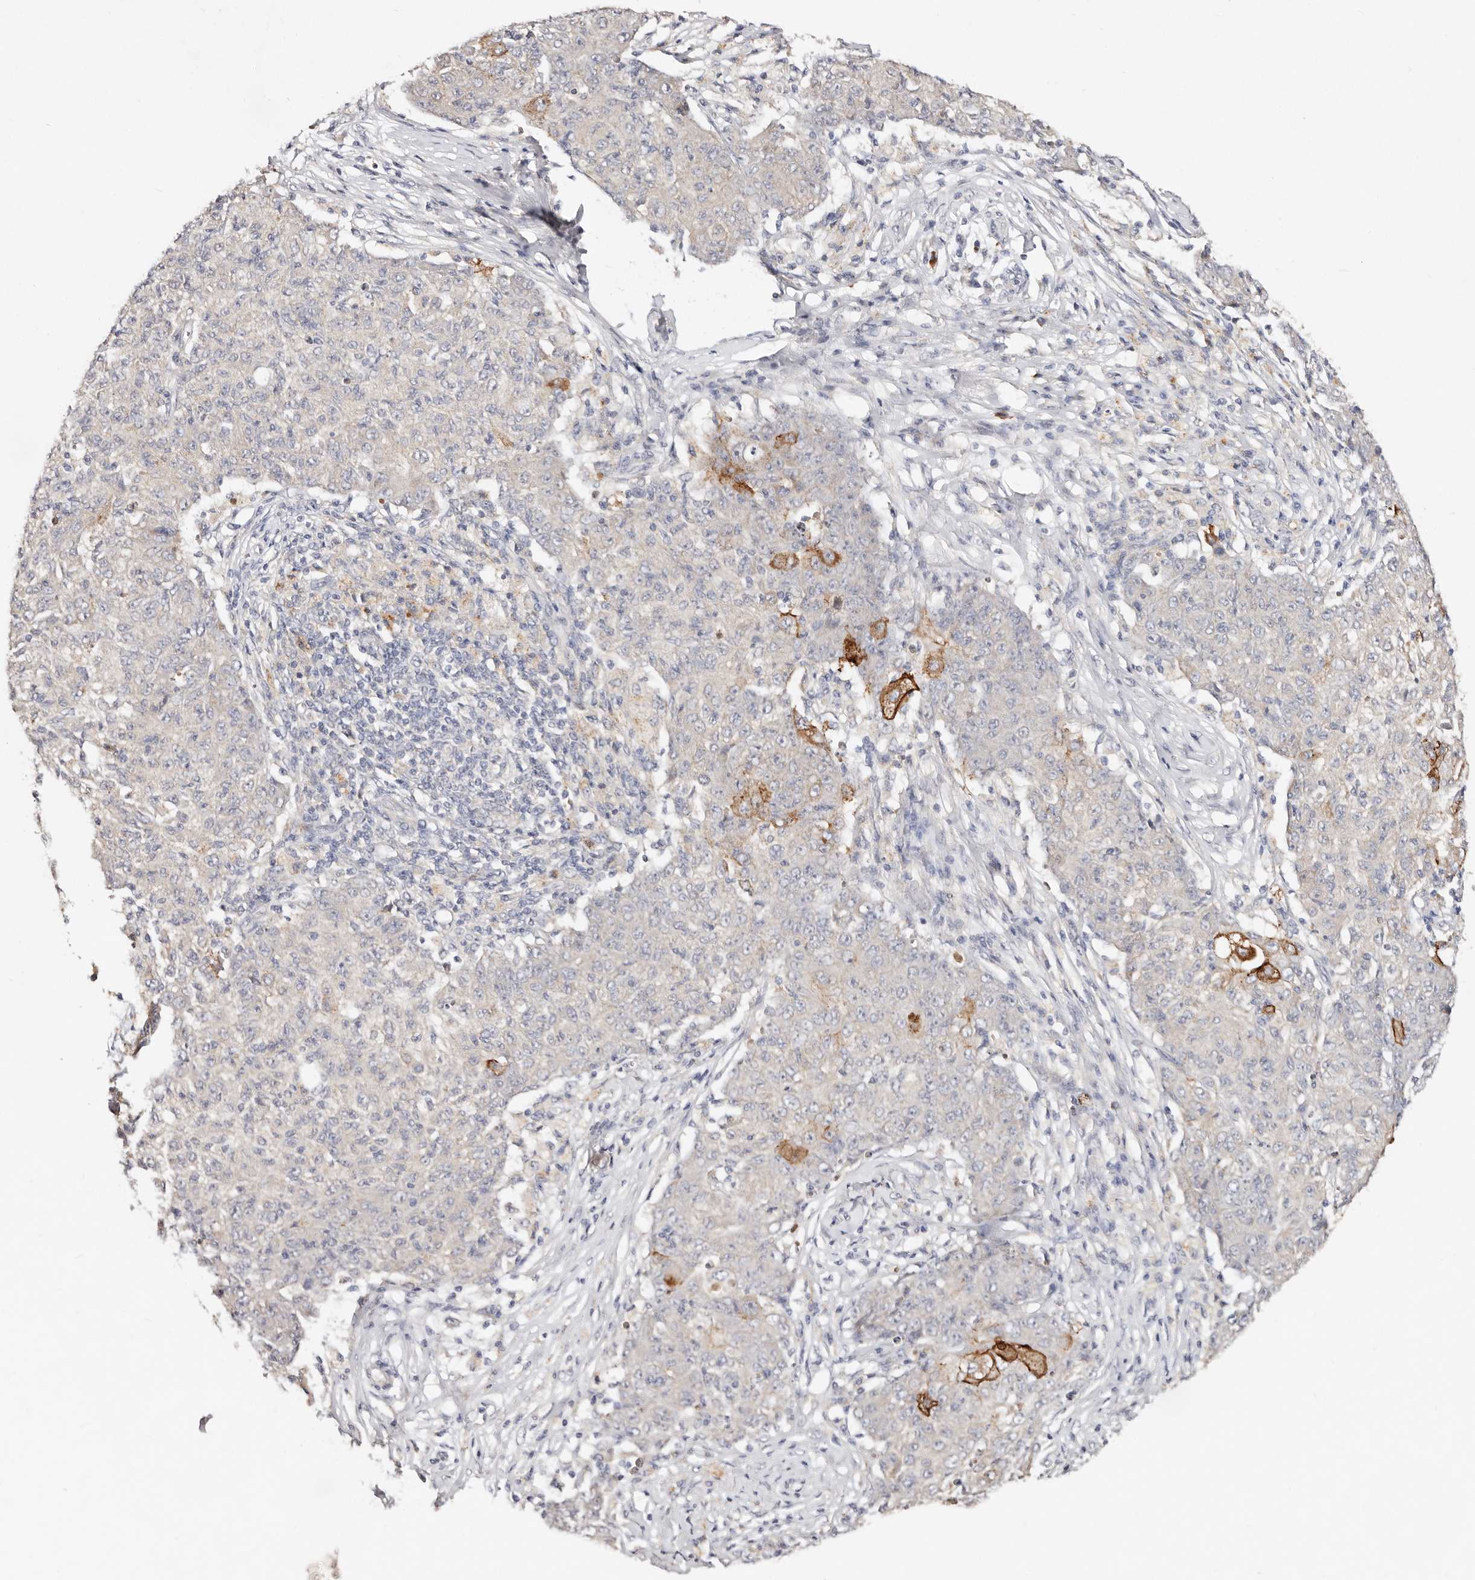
{"staining": {"intensity": "moderate", "quantity": "<25%", "location": "cytoplasmic/membranous"}, "tissue": "ovarian cancer", "cell_type": "Tumor cells", "image_type": "cancer", "snomed": [{"axis": "morphology", "description": "Carcinoma, endometroid"}, {"axis": "topography", "description": "Ovary"}], "caption": "Endometroid carcinoma (ovarian) stained with immunohistochemistry reveals moderate cytoplasmic/membranous positivity in about <25% of tumor cells. The protein is stained brown, and the nuclei are stained in blue (DAB (3,3'-diaminobenzidine) IHC with brightfield microscopy, high magnification).", "gene": "VIPAS39", "patient": {"sex": "female", "age": 42}}